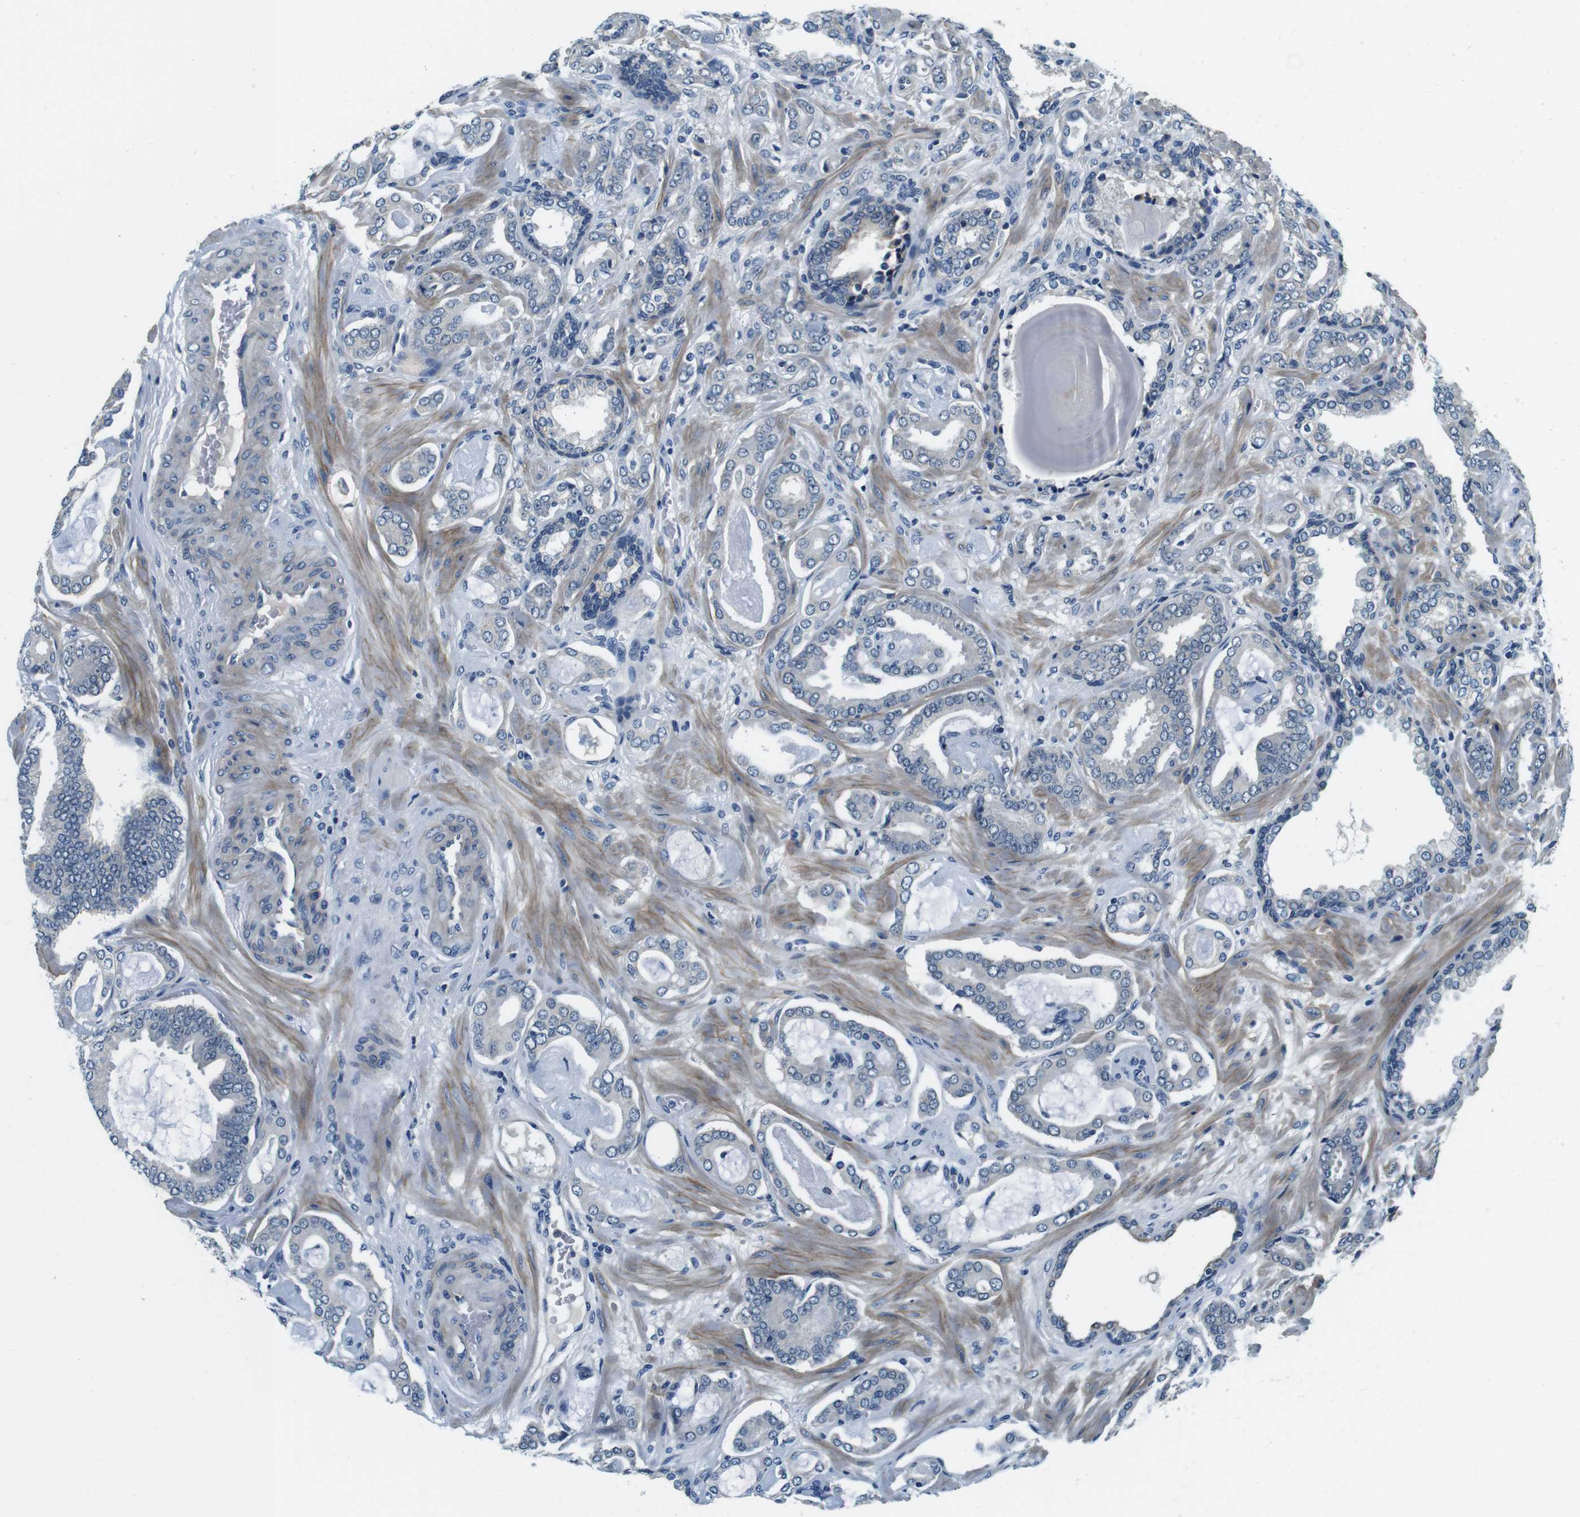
{"staining": {"intensity": "negative", "quantity": "none", "location": "none"}, "tissue": "prostate cancer", "cell_type": "Tumor cells", "image_type": "cancer", "snomed": [{"axis": "morphology", "description": "Adenocarcinoma, Low grade"}, {"axis": "topography", "description": "Prostate"}], "caption": "An immunohistochemistry (IHC) histopathology image of prostate cancer is shown. There is no staining in tumor cells of prostate cancer. (Brightfield microscopy of DAB immunohistochemistry (IHC) at high magnification).", "gene": "DTNA", "patient": {"sex": "male", "age": 53}}